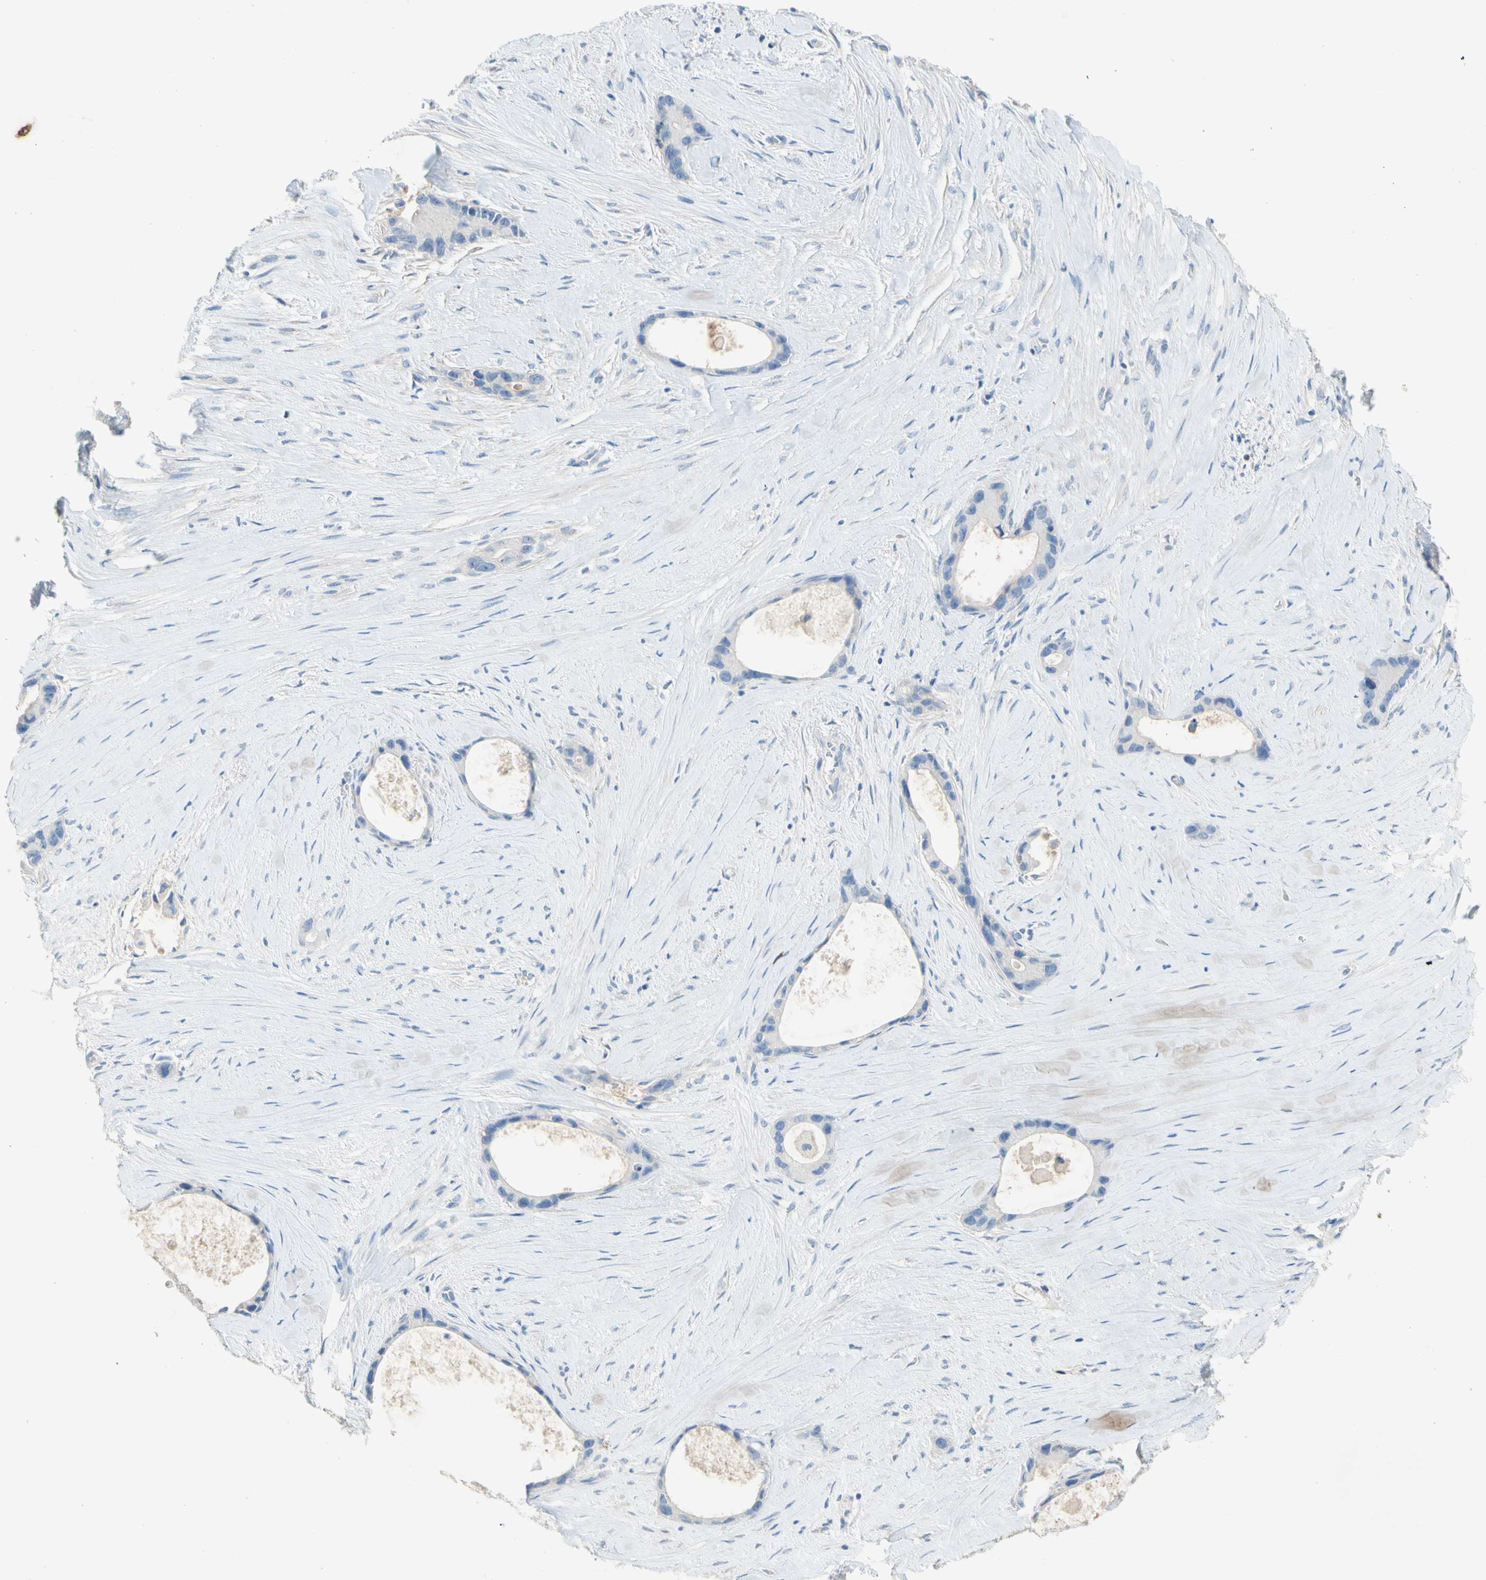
{"staining": {"intensity": "negative", "quantity": "none", "location": "none"}, "tissue": "liver cancer", "cell_type": "Tumor cells", "image_type": "cancer", "snomed": [{"axis": "morphology", "description": "Cholangiocarcinoma"}, {"axis": "topography", "description": "Liver"}], "caption": "High power microscopy histopathology image of an IHC photomicrograph of cholangiocarcinoma (liver), revealing no significant positivity in tumor cells.", "gene": "PACSIN1", "patient": {"sex": "female", "age": 55}}